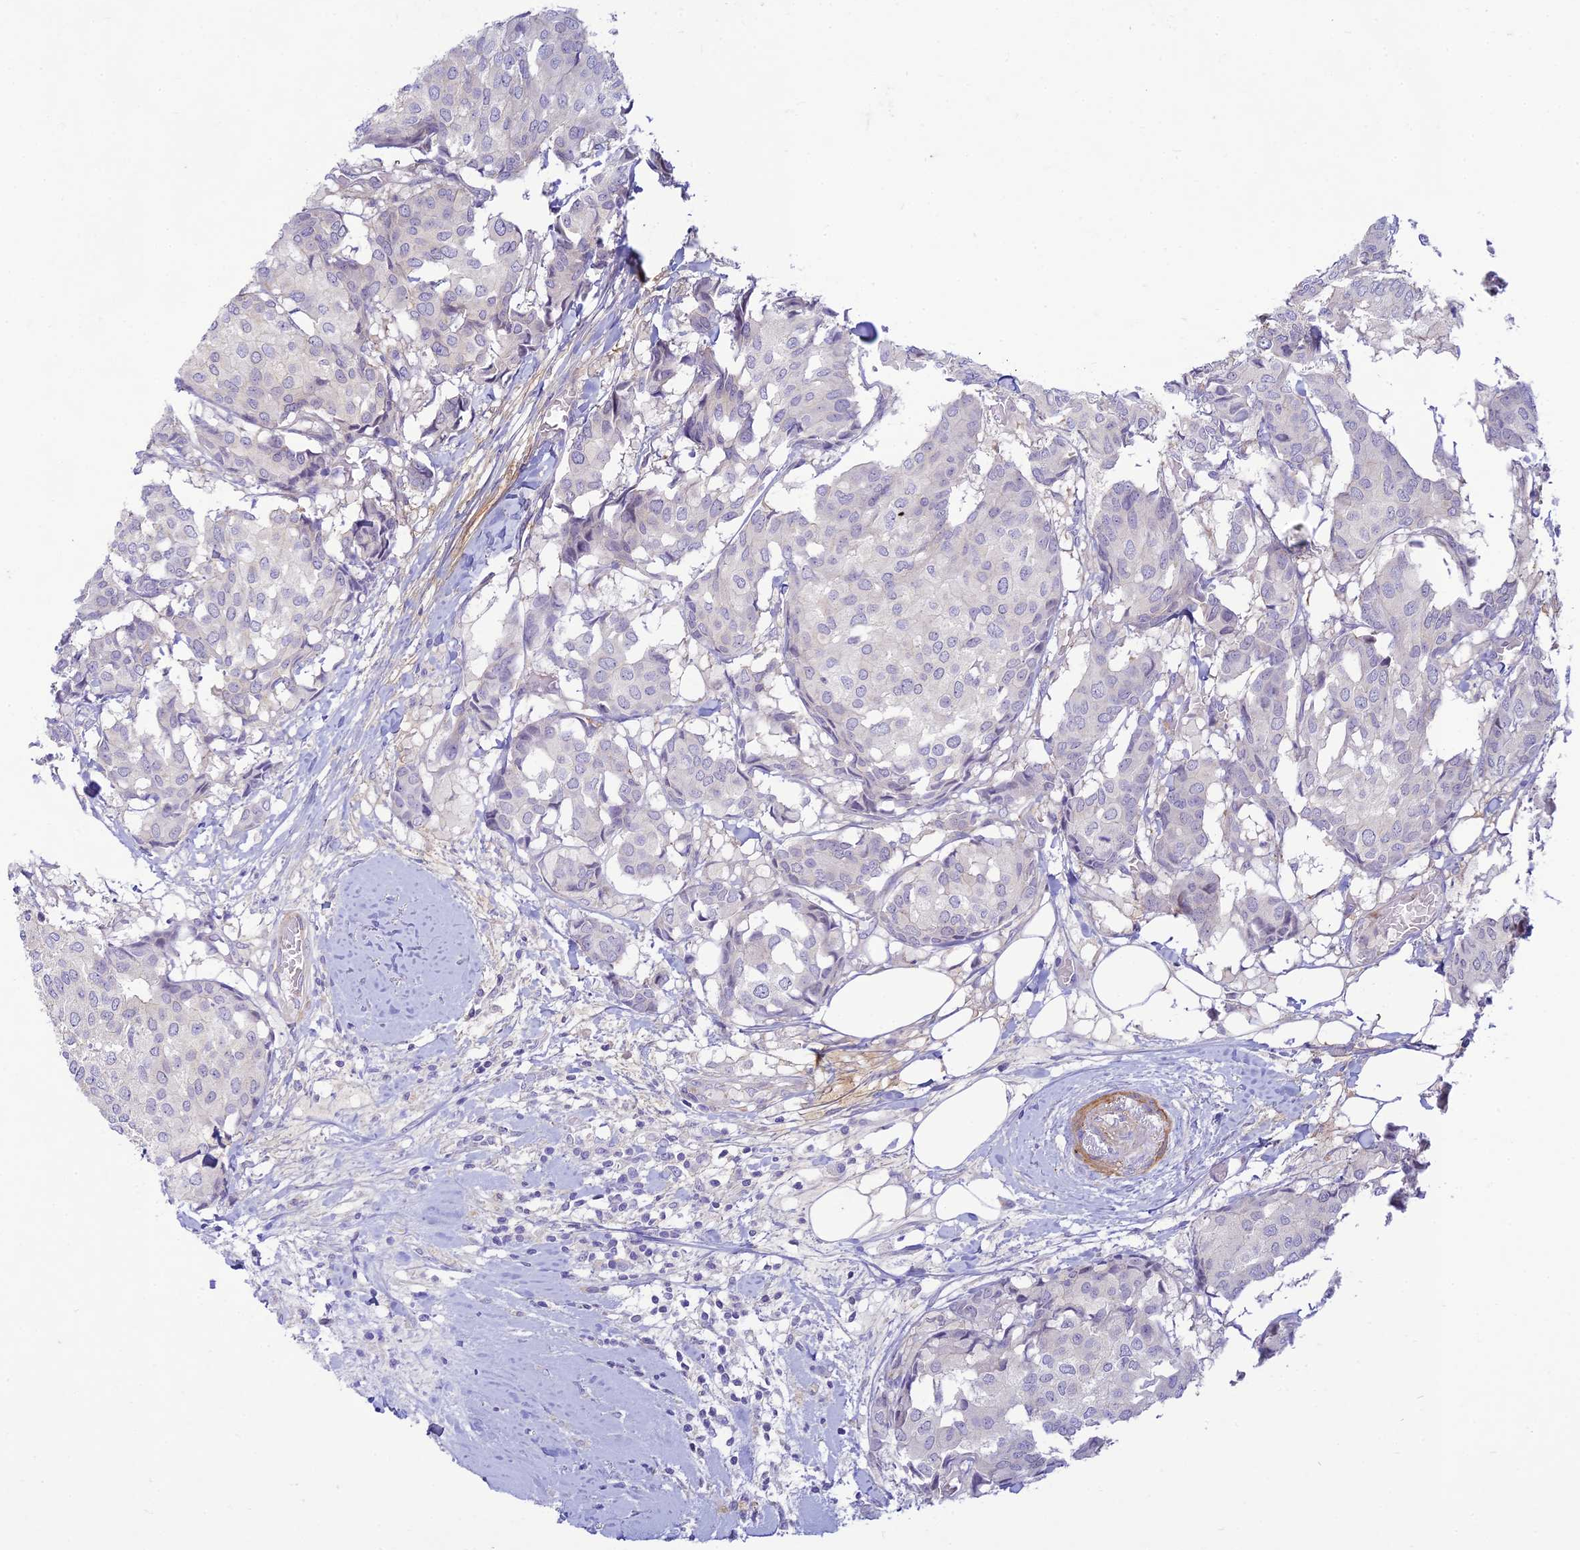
{"staining": {"intensity": "negative", "quantity": "none", "location": "none"}, "tissue": "breast cancer", "cell_type": "Tumor cells", "image_type": "cancer", "snomed": [{"axis": "morphology", "description": "Duct carcinoma"}, {"axis": "topography", "description": "Breast"}], "caption": "This micrograph is of intraductal carcinoma (breast) stained with immunohistochemistry to label a protein in brown with the nuclei are counter-stained blue. There is no staining in tumor cells. (DAB IHC, high magnification).", "gene": "FBXW4", "patient": {"sex": "female", "age": 75}}